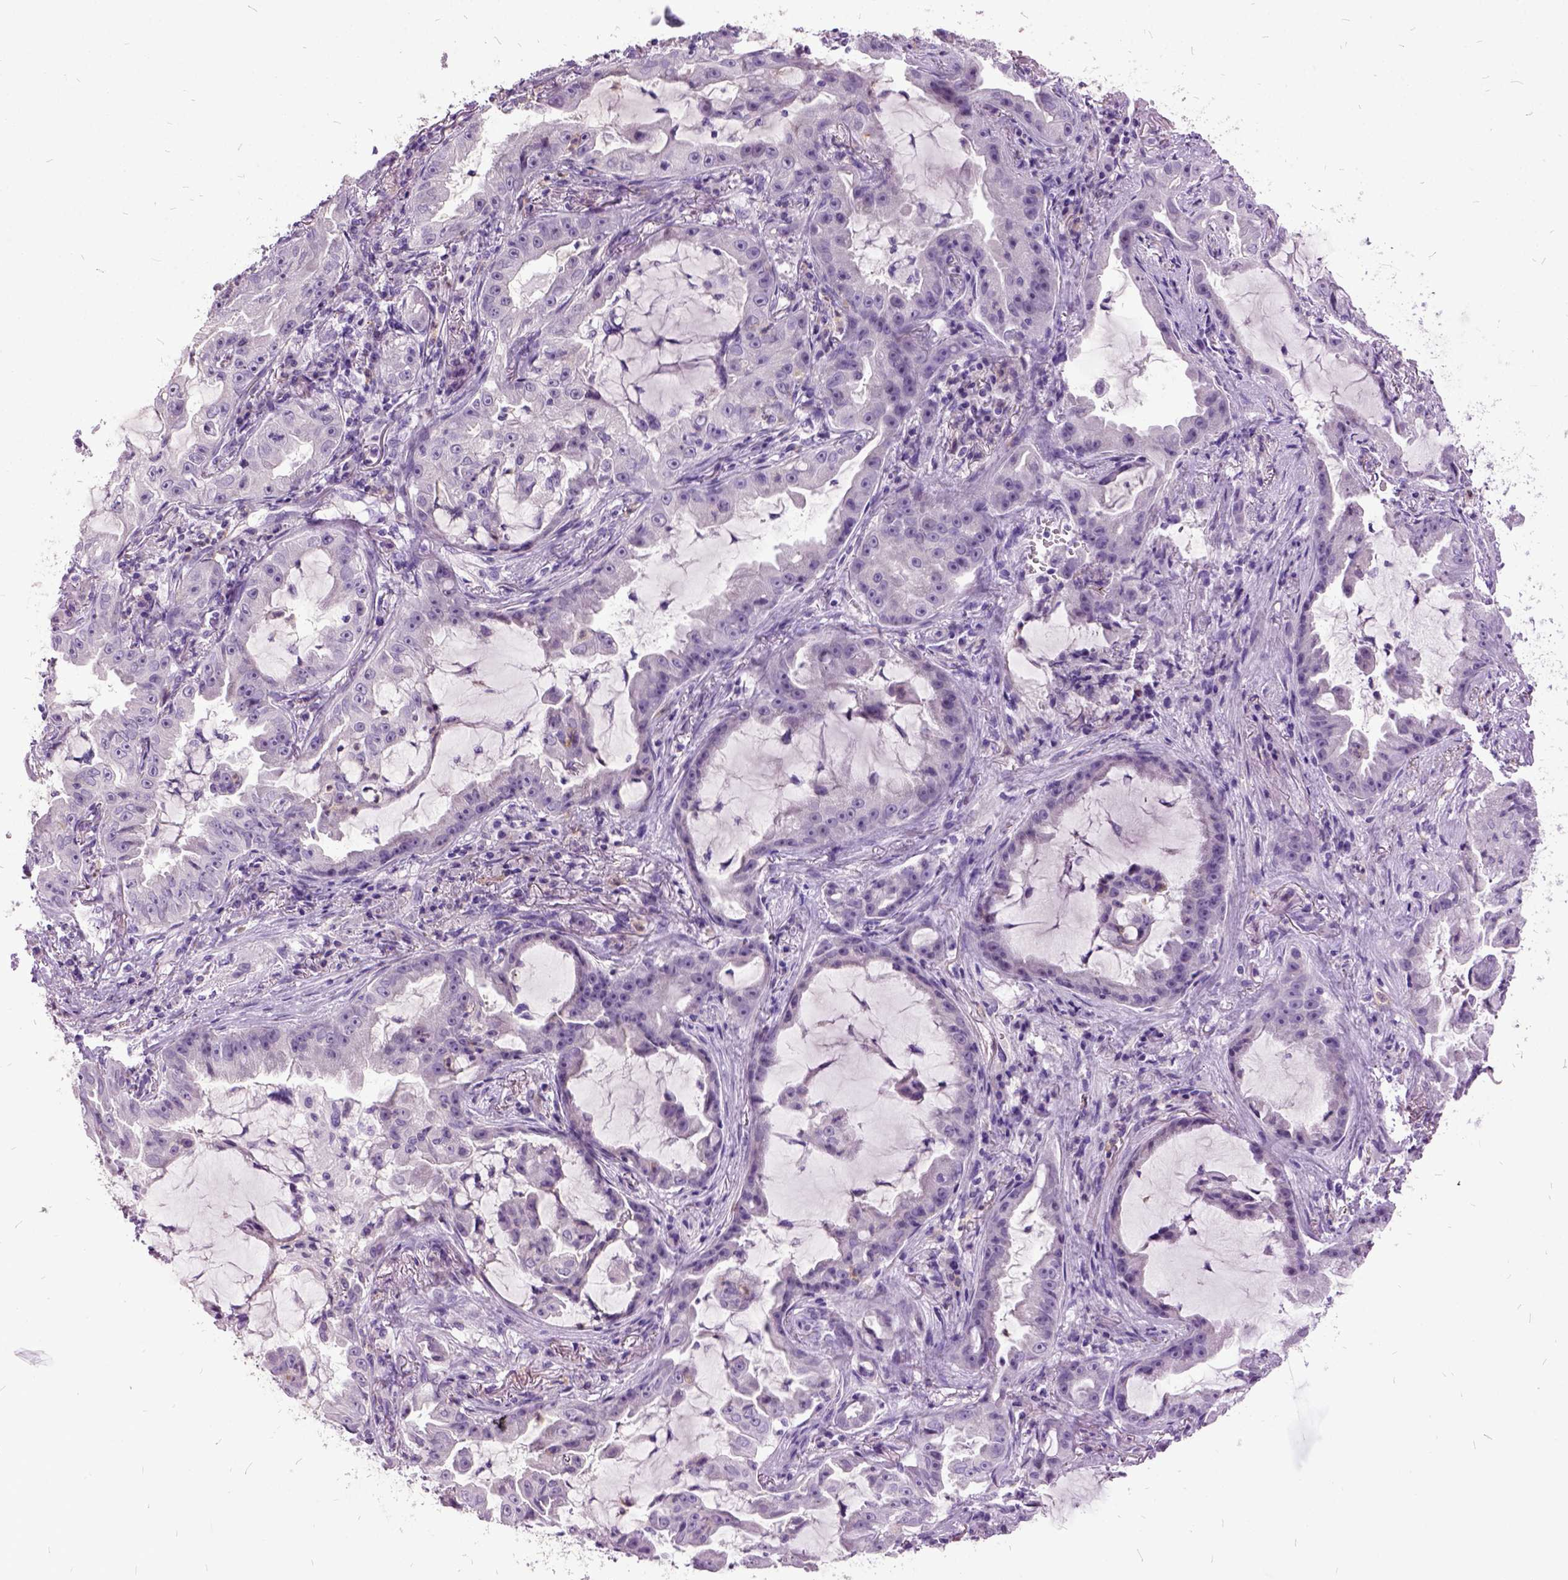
{"staining": {"intensity": "negative", "quantity": "none", "location": "none"}, "tissue": "lung cancer", "cell_type": "Tumor cells", "image_type": "cancer", "snomed": [{"axis": "morphology", "description": "Adenocarcinoma, NOS"}, {"axis": "topography", "description": "Lung"}], "caption": "Immunohistochemistry (IHC) image of adenocarcinoma (lung) stained for a protein (brown), which shows no staining in tumor cells. The staining was performed using DAB (3,3'-diaminobenzidine) to visualize the protein expression in brown, while the nuclei were stained in blue with hematoxylin (Magnification: 20x).", "gene": "MME", "patient": {"sex": "female", "age": 52}}